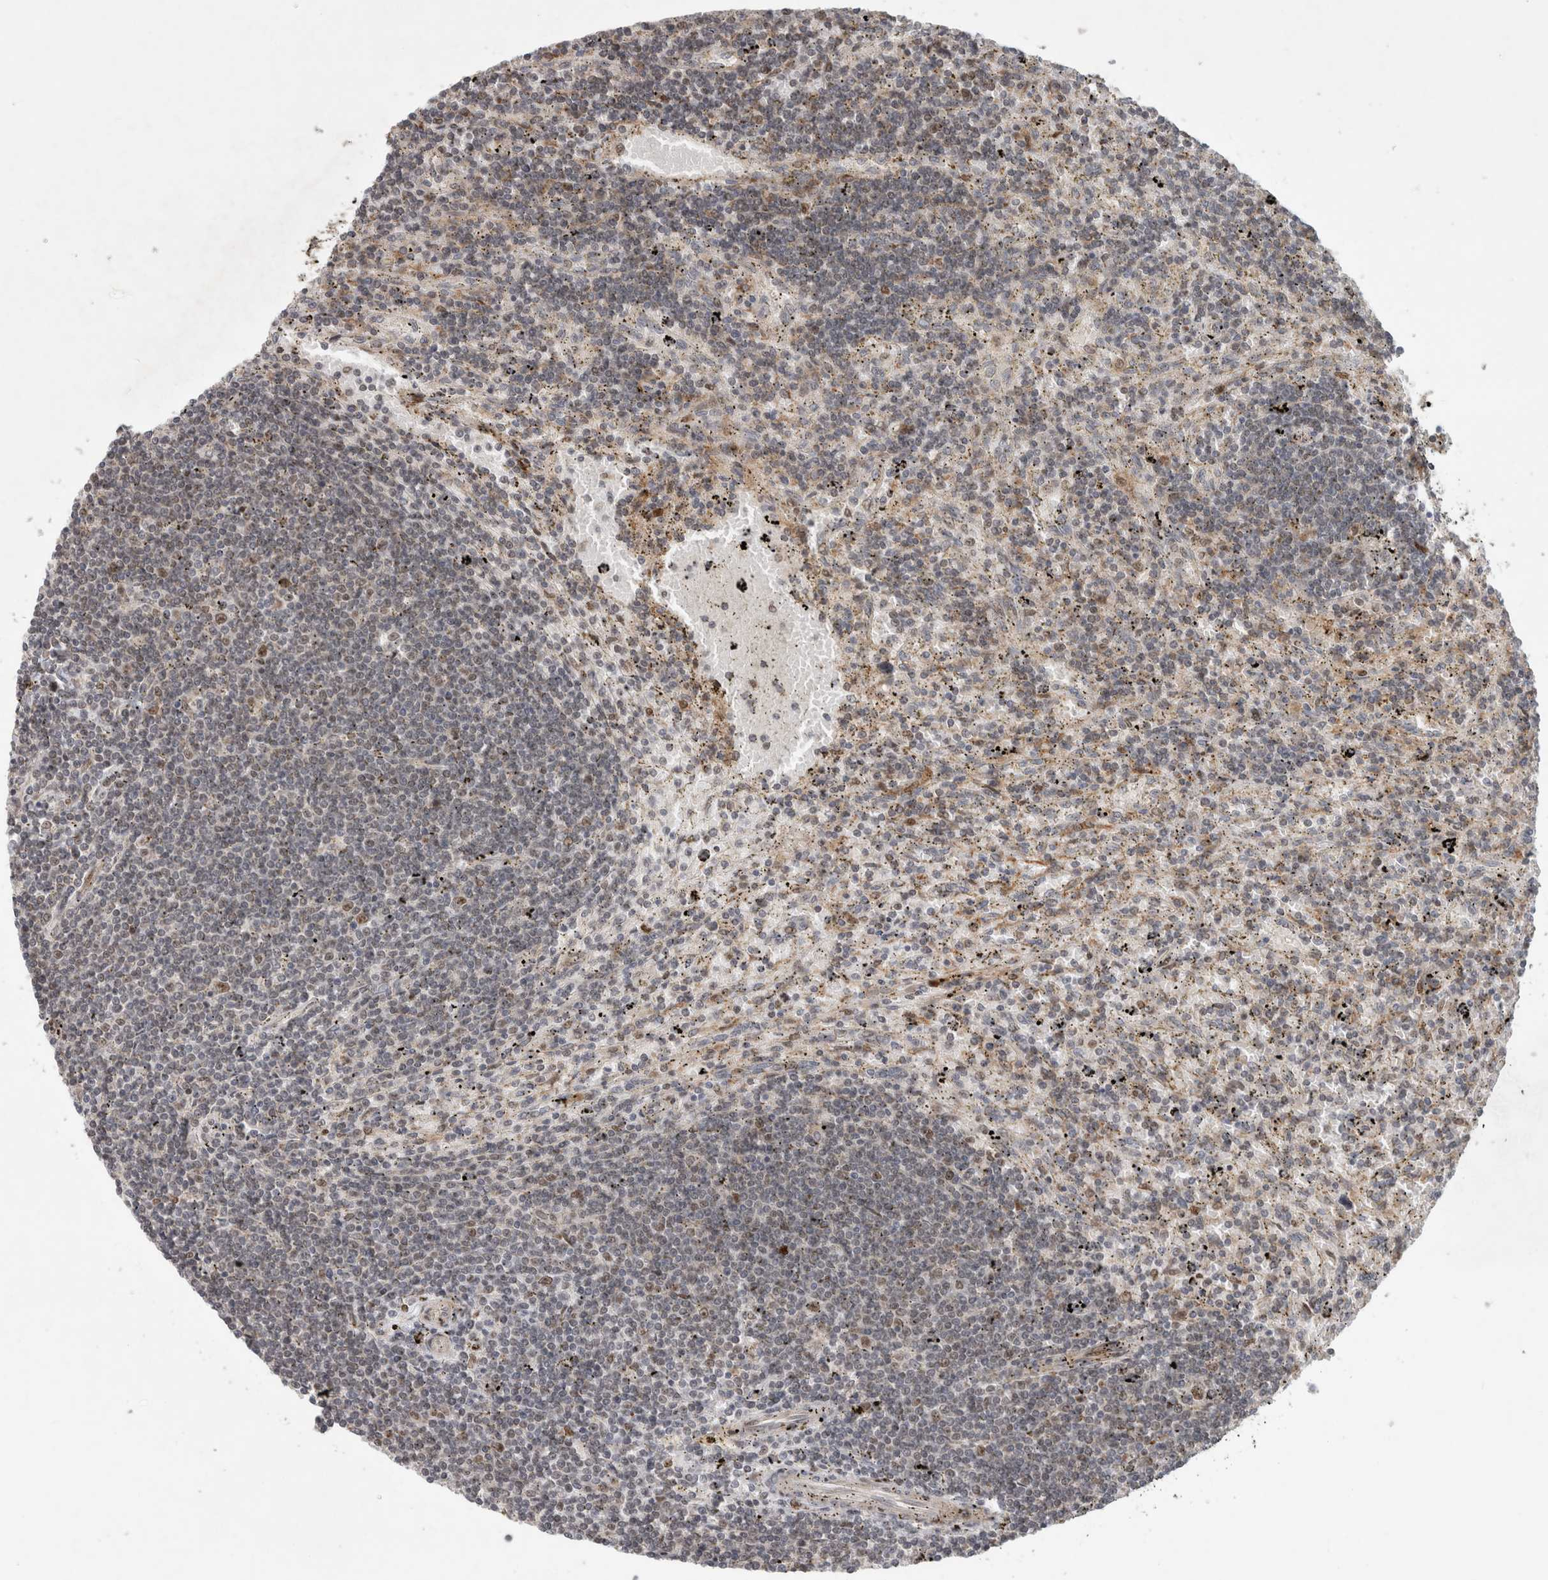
{"staining": {"intensity": "weak", "quantity": "<25%", "location": "nuclear"}, "tissue": "lymphoma", "cell_type": "Tumor cells", "image_type": "cancer", "snomed": [{"axis": "morphology", "description": "Malignant lymphoma, non-Hodgkin's type, Low grade"}, {"axis": "topography", "description": "Spleen"}], "caption": "This is an immunohistochemistry (IHC) photomicrograph of lymphoma. There is no staining in tumor cells.", "gene": "INSRR", "patient": {"sex": "male", "age": 76}}